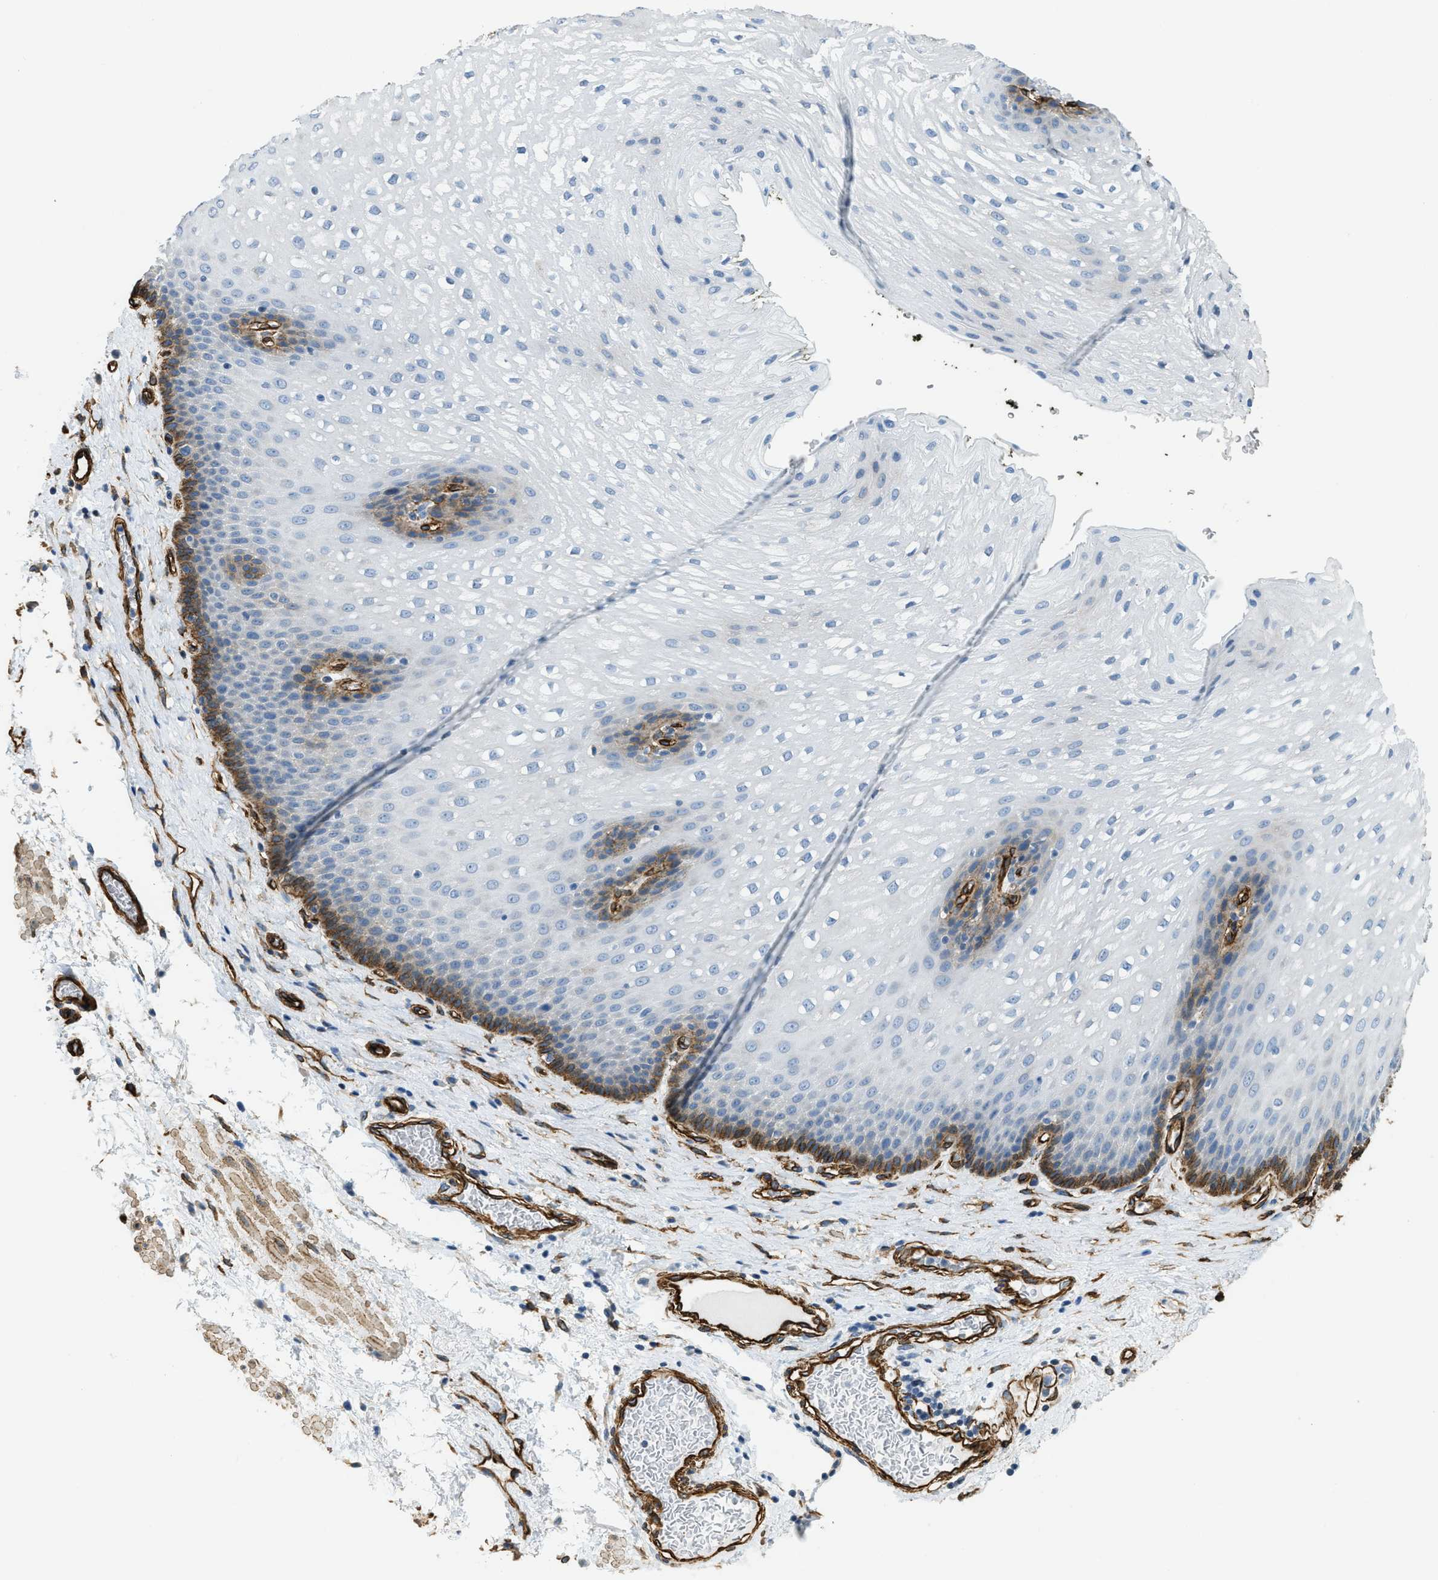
{"staining": {"intensity": "strong", "quantity": "<25%", "location": "cytoplasmic/membranous"}, "tissue": "esophagus", "cell_type": "Squamous epithelial cells", "image_type": "normal", "snomed": [{"axis": "morphology", "description": "Normal tissue, NOS"}, {"axis": "topography", "description": "Esophagus"}], "caption": "About <25% of squamous epithelial cells in normal esophagus exhibit strong cytoplasmic/membranous protein staining as visualized by brown immunohistochemical staining.", "gene": "TMEM43", "patient": {"sex": "male", "age": 48}}